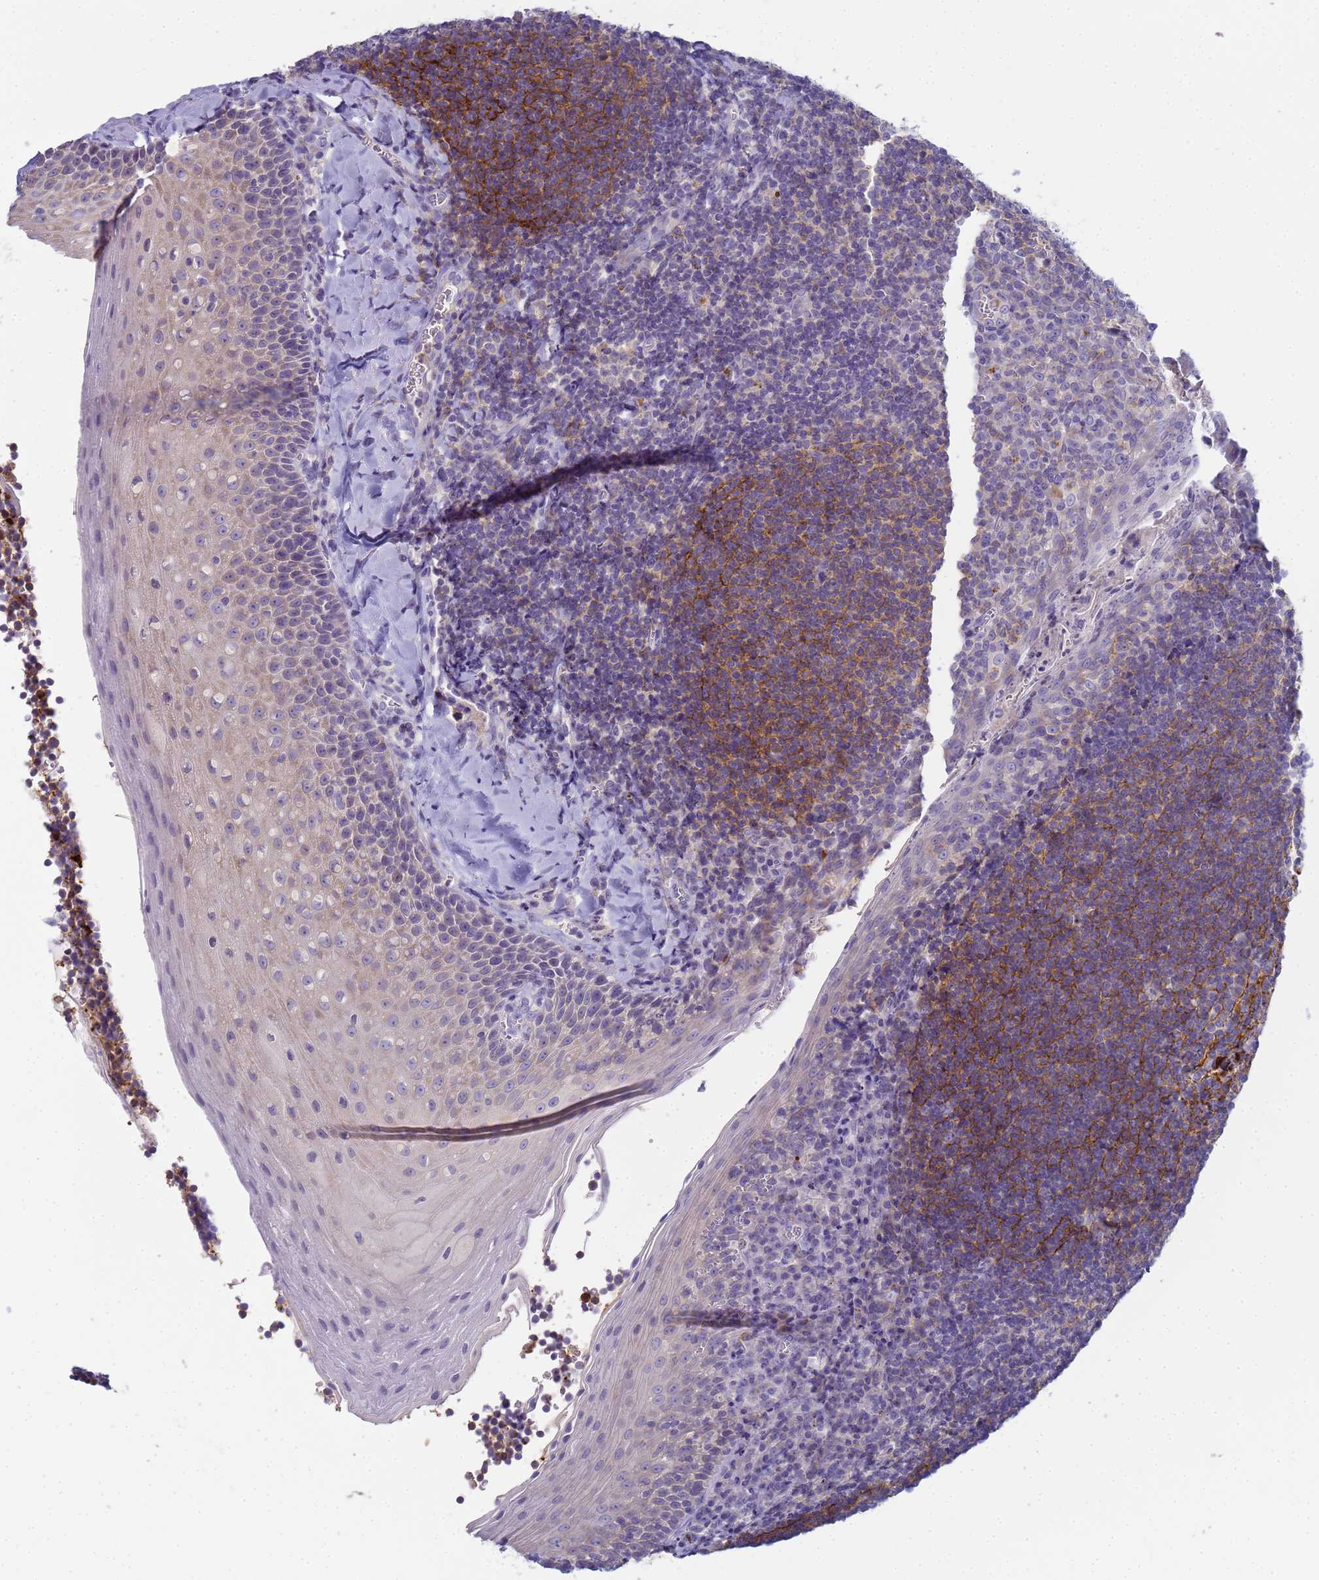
{"staining": {"intensity": "strong", "quantity": "<25%", "location": "cytoplasmic/membranous"}, "tissue": "tonsil", "cell_type": "Germinal center cells", "image_type": "normal", "snomed": [{"axis": "morphology", "description": "Normal tissue, NOS"}, {"axis": "topography", "description": "Tonsil"}], "caption": "Protein staining by immunohistochemistry (IHC) displays strong cytoplasmic/membranous positivity in approximately <25% of germinal center cells in benign tonsil.", "gene": "CR1", "patient": {"sex": "male", "age": 27}}